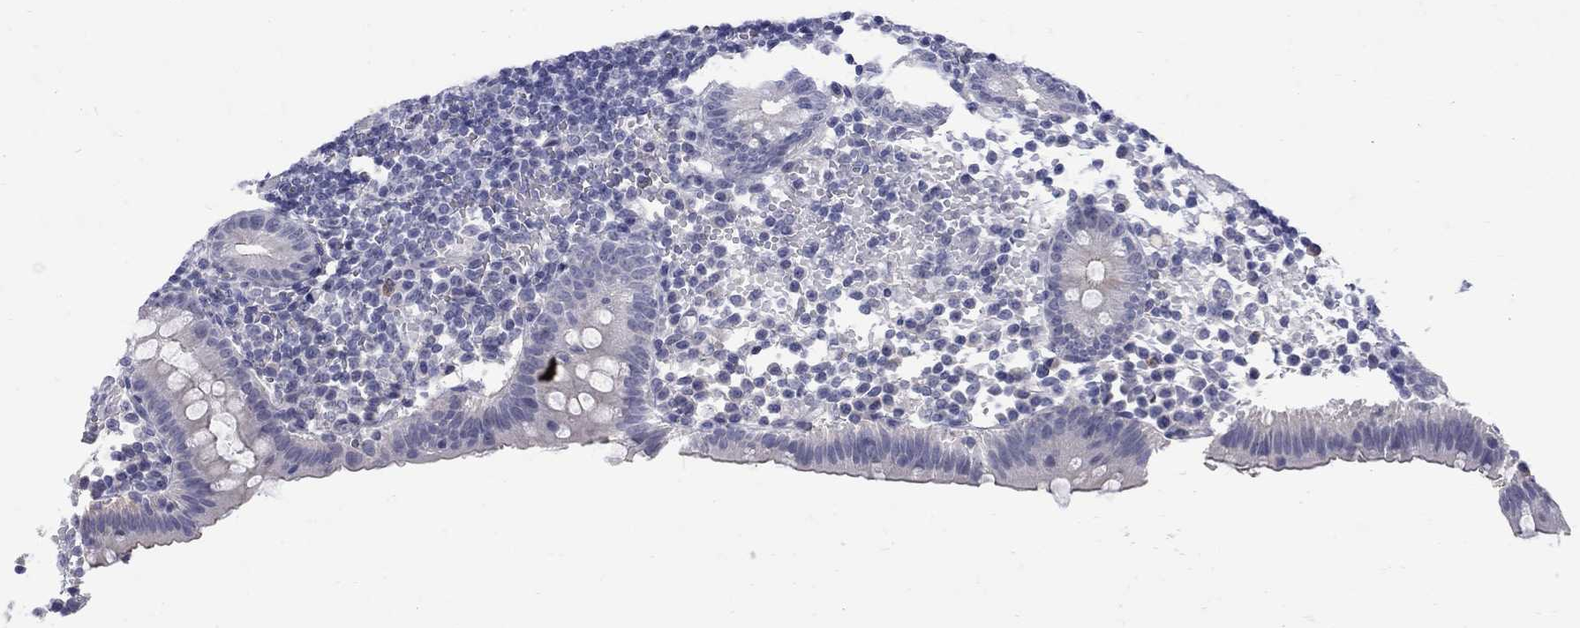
{"staining": {"intensity": "negative", "quantity": "none", "location": "none"}, "tissue": "appendix", "cell_type": "Glandular cells", "image_type": "normal", "snomed": [{"axis": "morphology", "description": "Normal tissue, NOS"}, {"axis": "topography", "description": "Appendix"}], "caption": "DAB immunohistochemical staining of normal human appendix reveals no significant expression in glandular cells. The staining was performed using DAB to visualize the protein expression in brown, while the nuclei were stained in blue with hematoxylin (Magnification: 20x).", "gene": "CTNND2", "patient": {"sex": "female", "age": 40}}